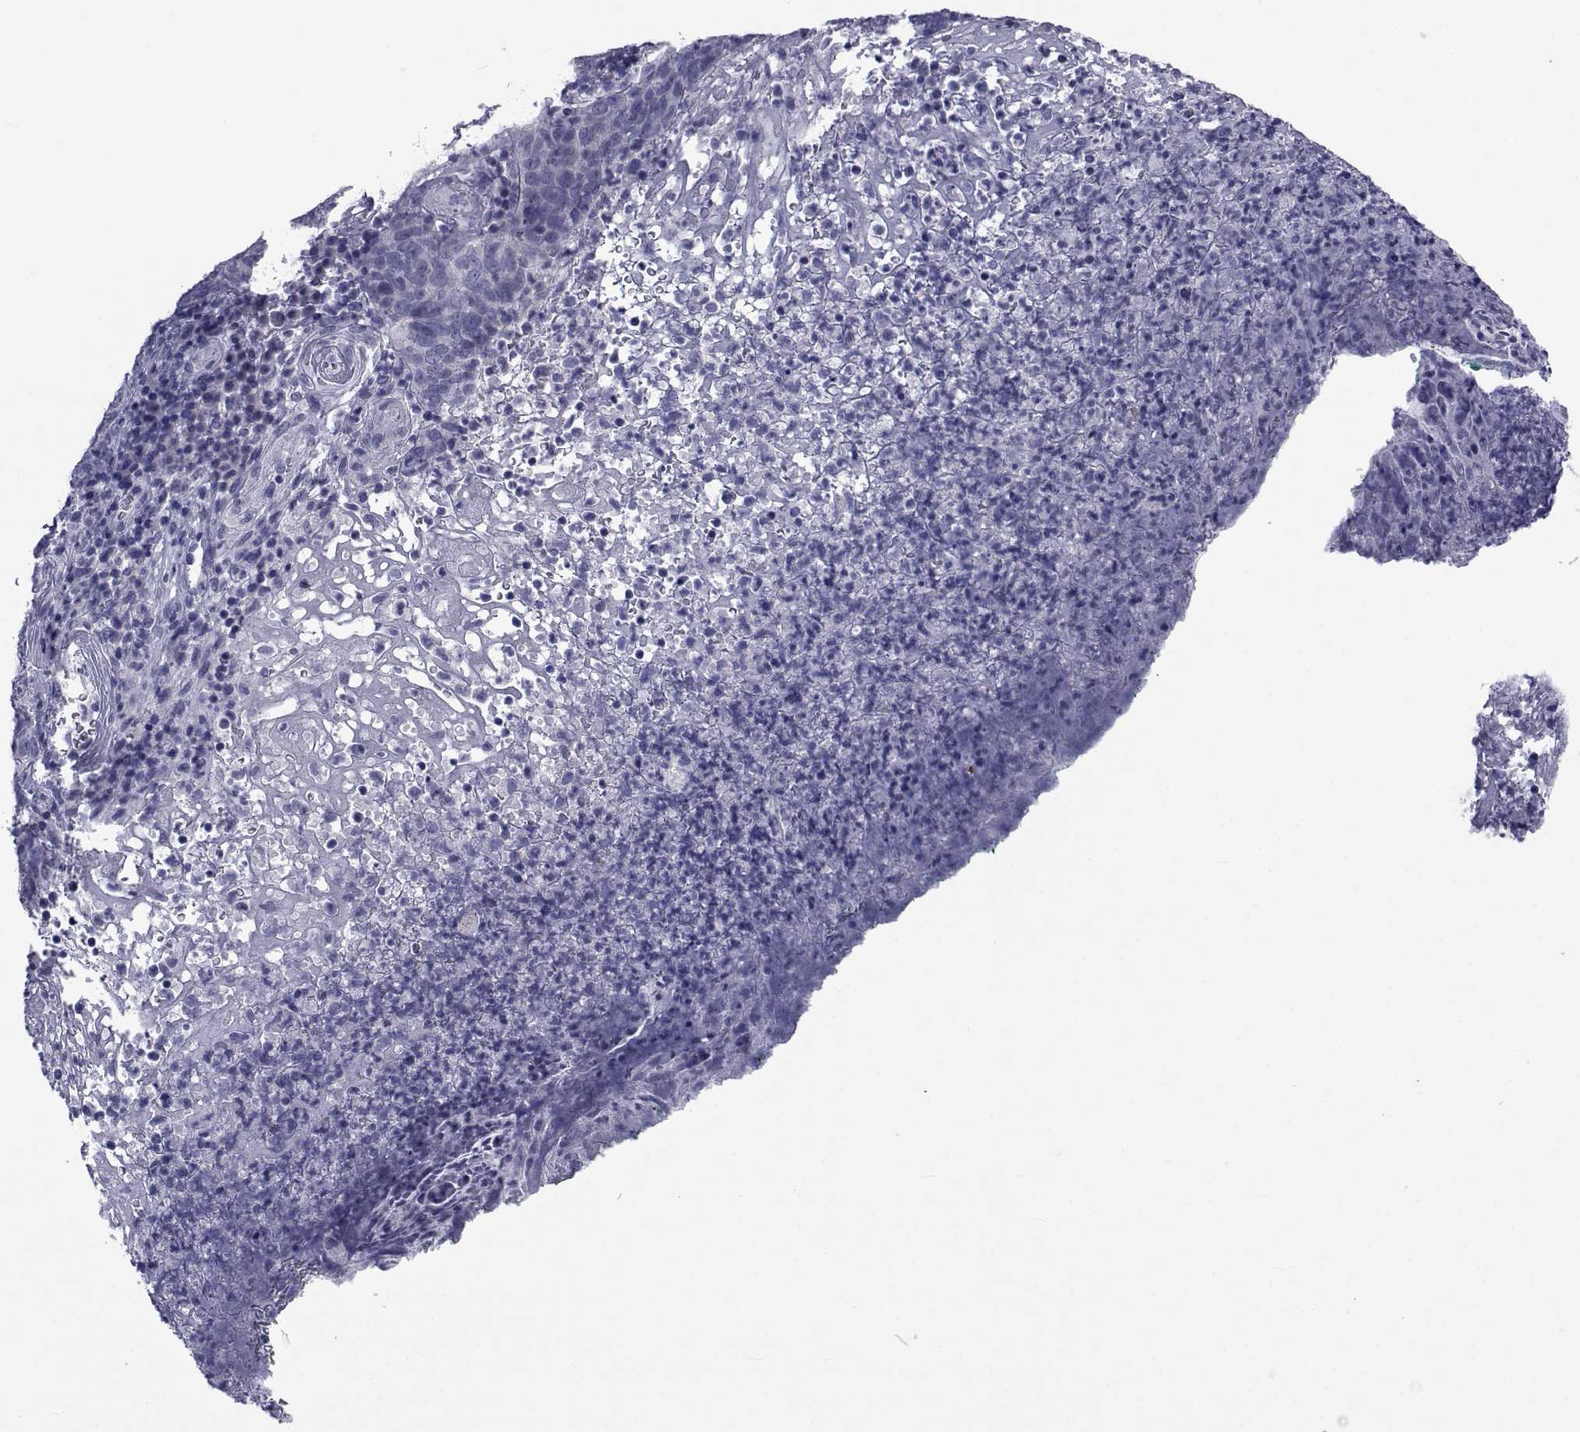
{"staining": {"intensity": "negative", "quantity": "none", "location": "none"}, "tissue": "skin cancer", "cell_type": "Tumor cells", "image_type": "cancer", "snomed": [{"axis": "morphology", "description": "Squamous cell carcinoma, NOS"}, {"axis": "topography", "description": "Skin"}, {"axis": "topography", "description": "Anal"}], "caption": "Skin squamous cell carcinoma stained for a protein using immunohistochemistry reveals no positivity tumor cells.", "gene": "GKAP1", "patient": {"sex": "female", "age": 51}}